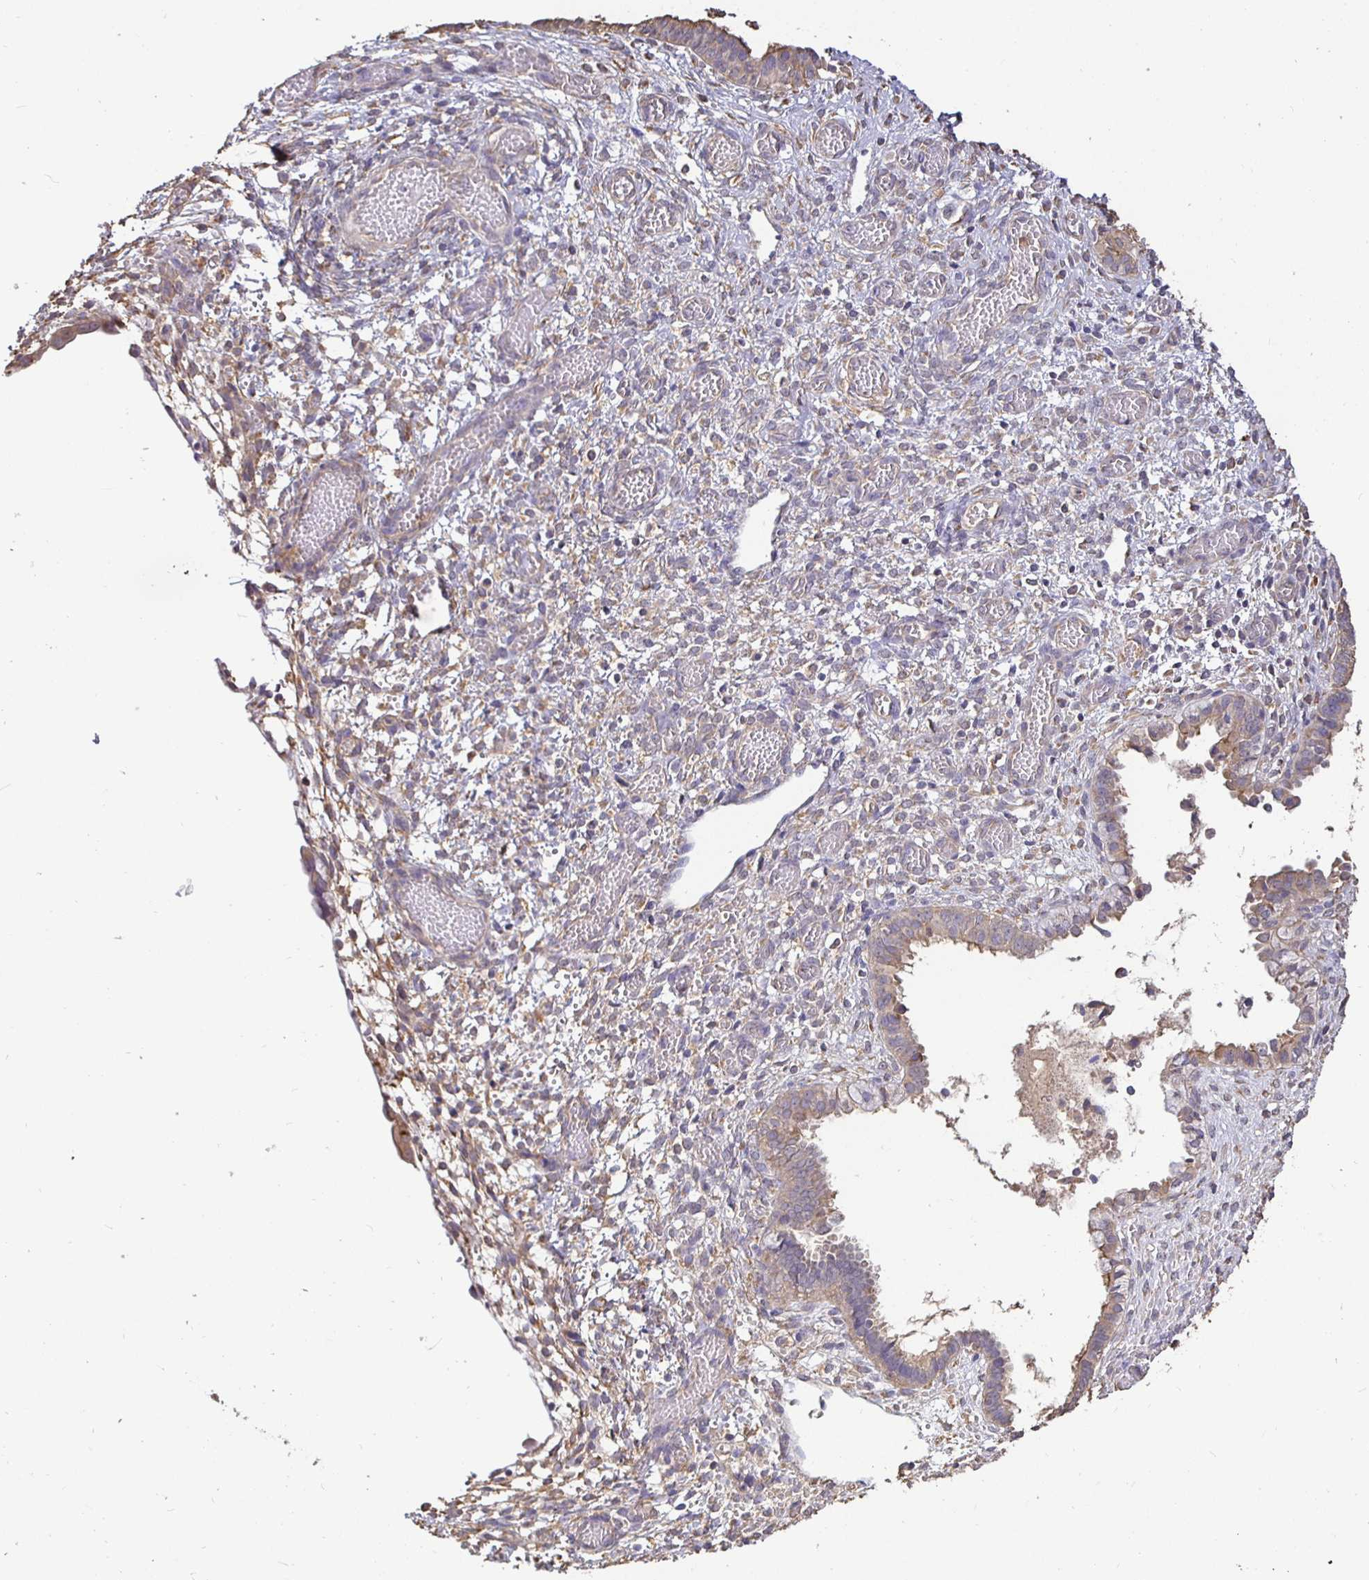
{"staining": {"intensity": "weak", "quantity": "25%-75%", "location": "cytoplasmic/membranous"}, "tissue": "cervical cancer", "cell_type": "Tumor cells", "image_type": "cancer", "snomed": [{"axis": "morphology", "description": "Squamous cell carcinoma, NOS"}, {"axis": "topography", "description": "Cervix"}], "caption": "The histopathology image exhibits a brown stain indicating the presence of a protein in the cytoplasmic/membranous of tumor cells in squamous cell carcinoma (cervical).", "gene": "MAPK8IP3", "patient": {"sex": "female", "age": 59}}